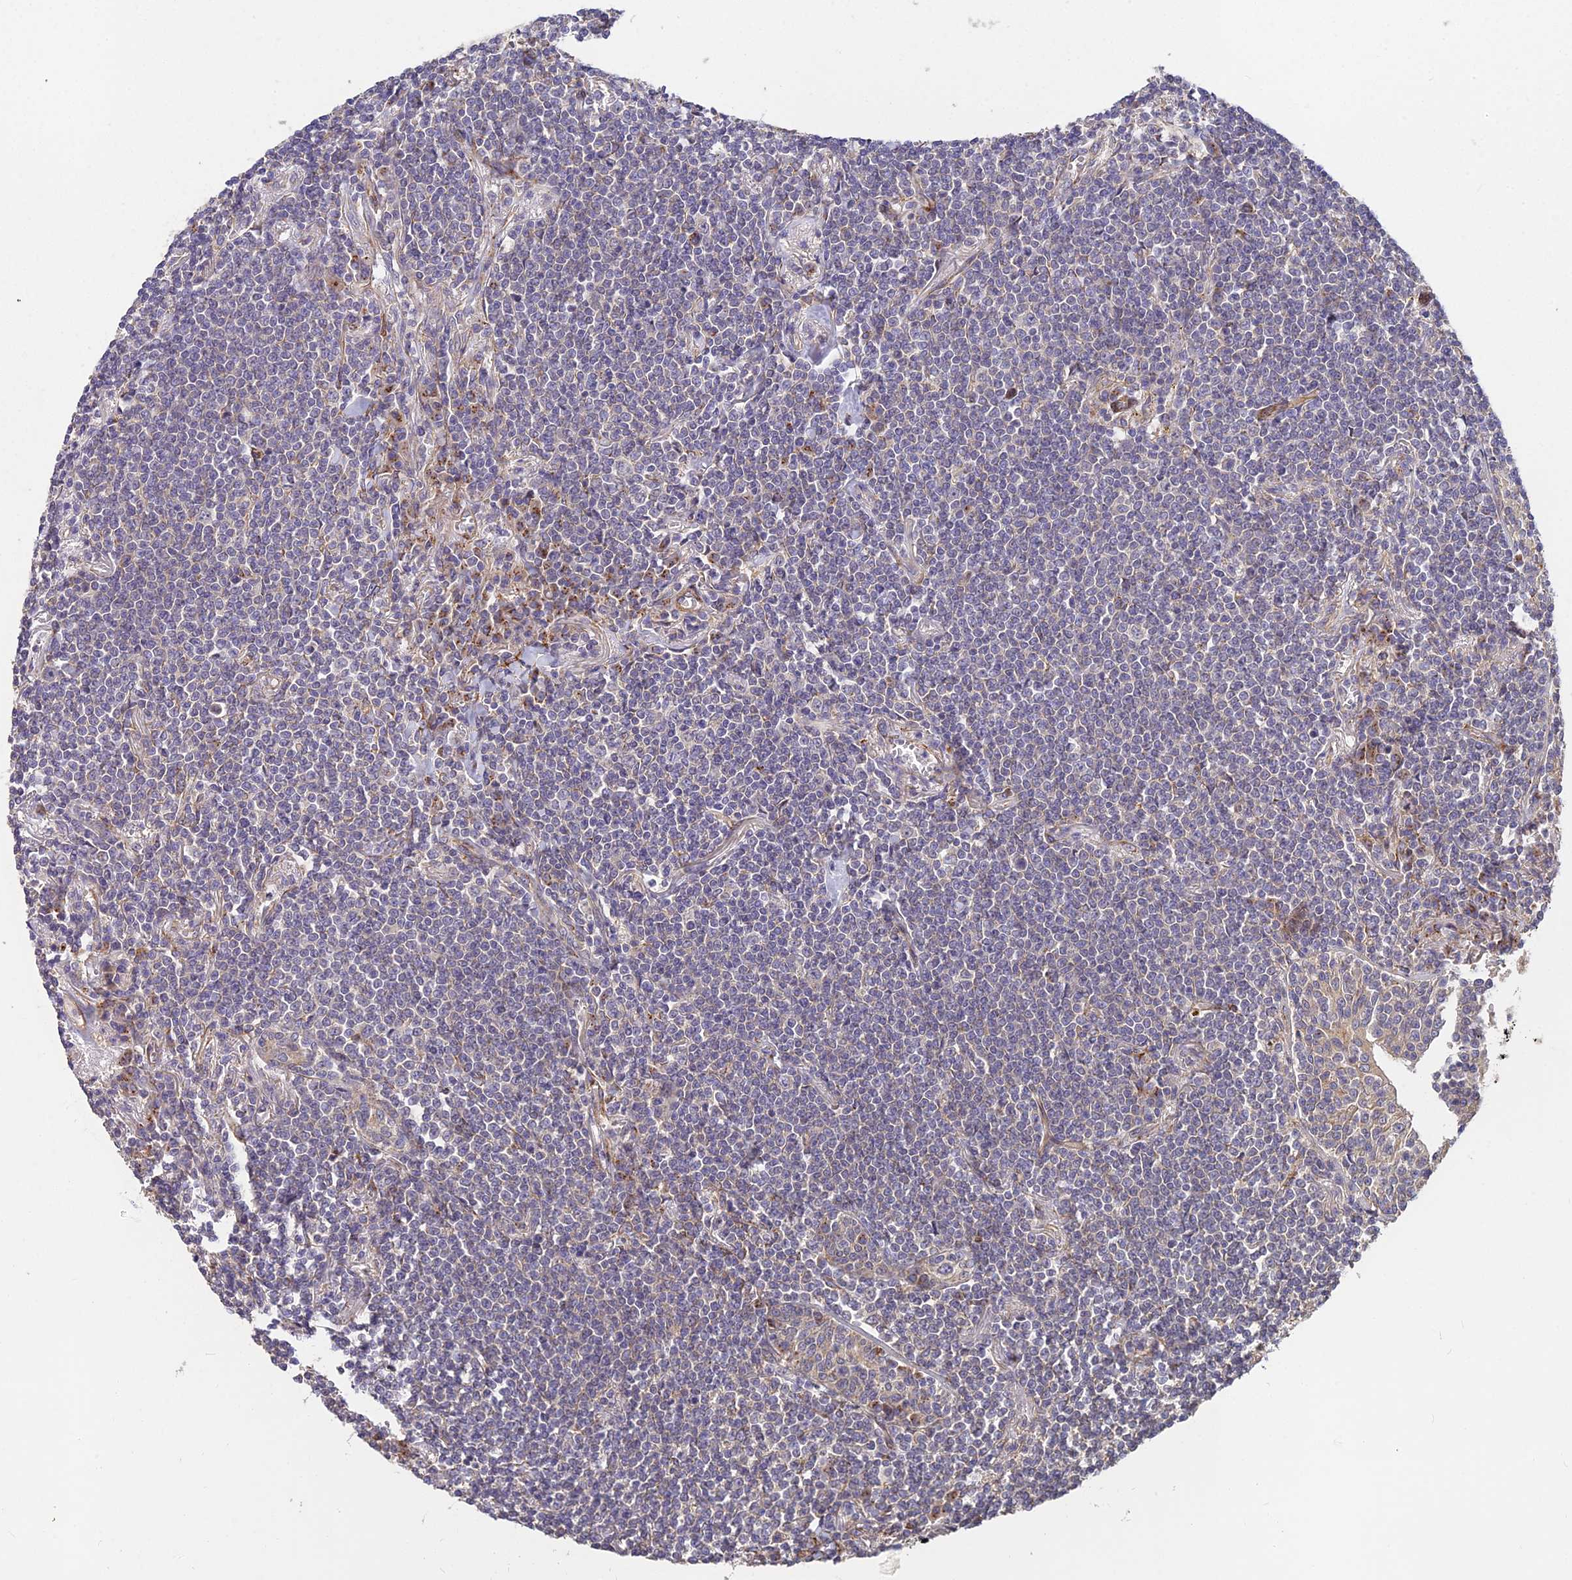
{"staining": {"intensity": "negative", "quantity": "none", "location": "none"}, "tissue": "lymphoma", "cell_type": "Tumor cells", "image_type": "cancer", "snomed": [{"axis": "morphology", "description": "Malignant lymphoma, non-Hodgkin's type, Low grade"}, {"axis": "topography", "description": "Lung"}], "caption": "DAB (3,3'-diaminobenzidine) immunohistochemical staining of low-grade malignant lymphoma, non-Hodgkin's type displays no significant expression in tumor cells.", "gene": "ARL8B", "patient": {"sex": "female", "age": 71}}